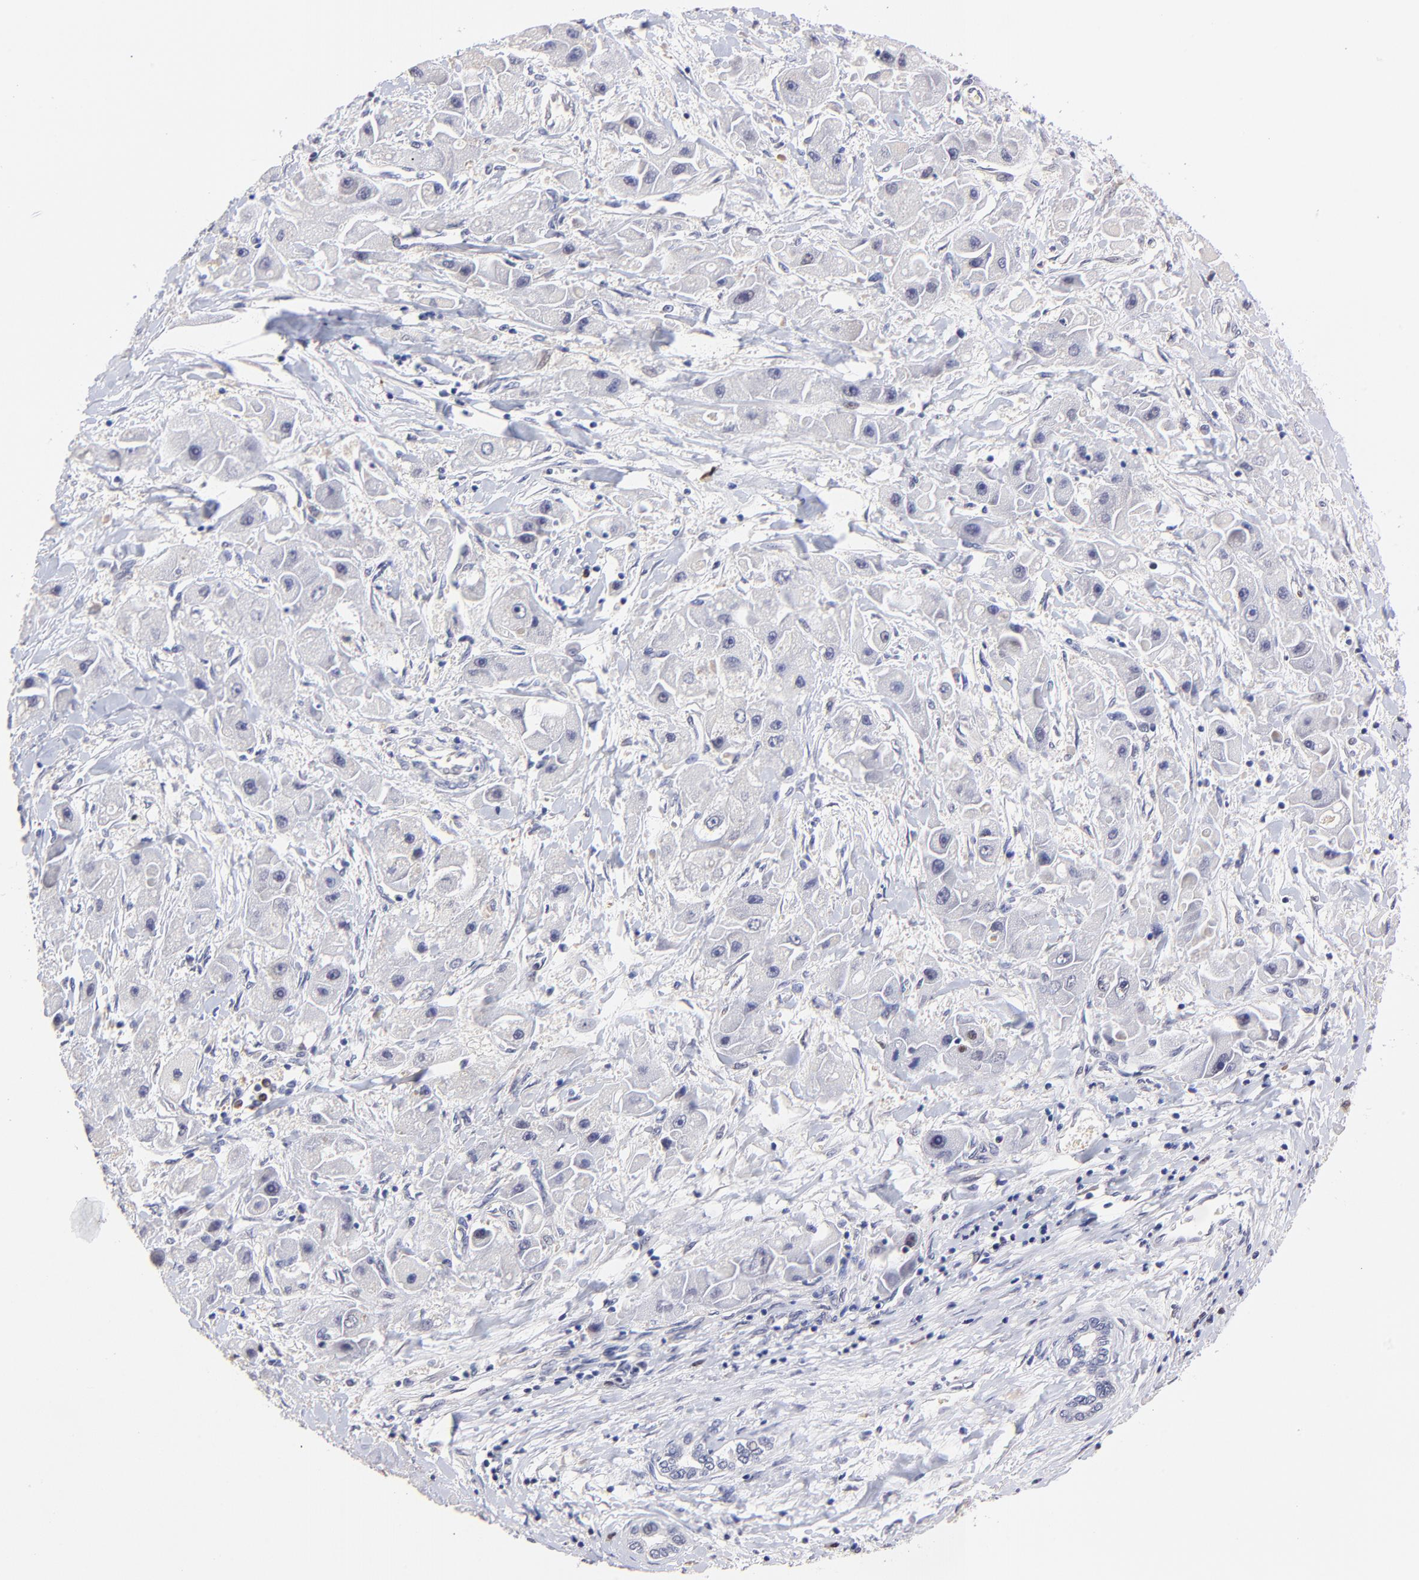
{"staining": {"intensity": "negative", "quantity": "none", "location": "none"}, "tissue": "liver cancer", "cell_type": "Tumor cells", "image_type": "cancer", "snomed": [{"axis": "morphology", "description": "Carcinoma, Hepatocellular, NOS"}, {"axis": "topography", "description": "Liver"}], "caption": "Protein analysis of hepatocellular carcinoma (liver) exhibits no significant expression in tumor cells.", "gene": "ZNF155", "patient": {"sex": "male", "age": 24}}